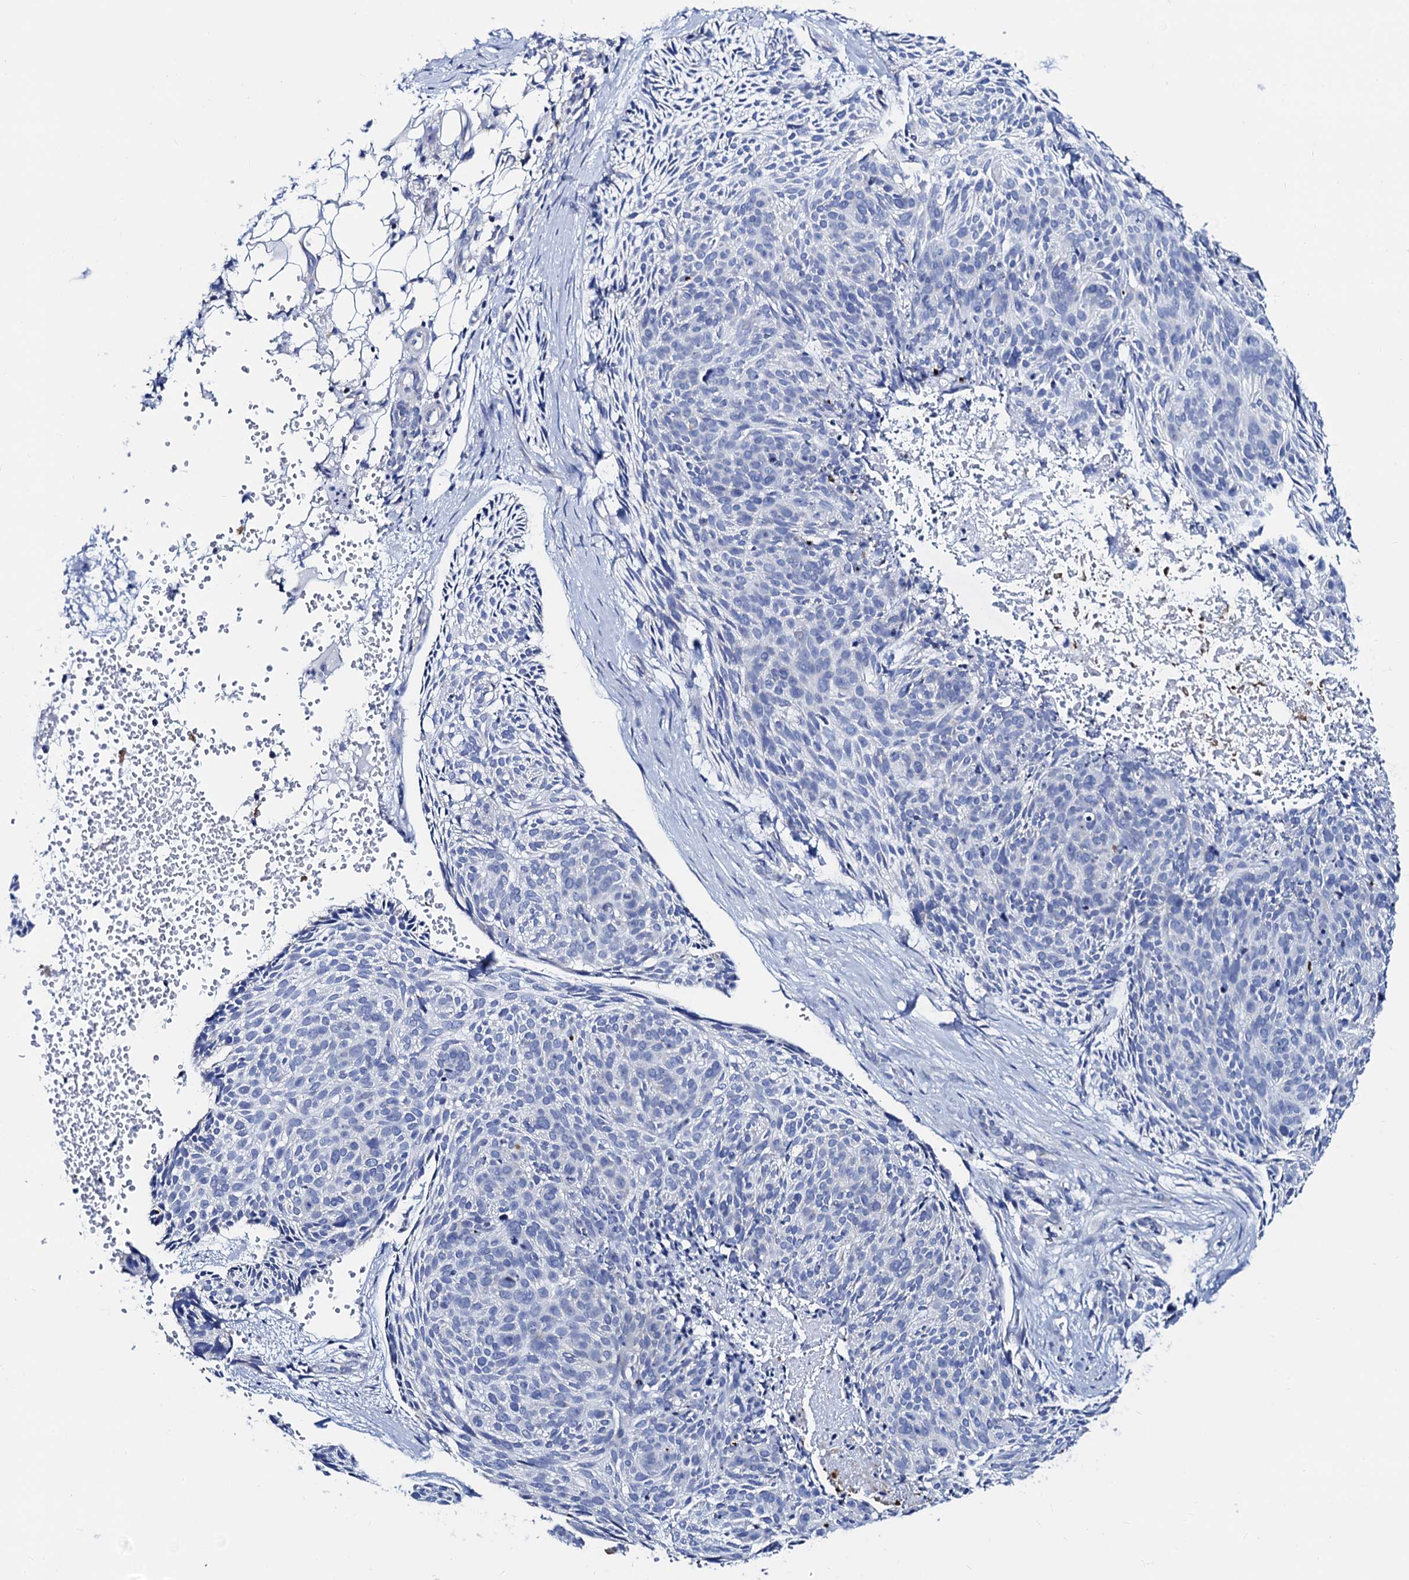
{"staining": {"intensity": "negative", "quantity": "none", "location": "none"}, "tissue": "skin cancer", "cell_type": "Tumor cells", "image_type": "cancer", "snomed": [{"axis": "morphology", "description": "Normal tissue, NOS"}, {"axis": "morphology", "description": "Basal cell carcinoma"}, {"axis": "topography", "description": "Skin"}], "caption": "Immunohistochemistry histopathology image of human skin cancer (basal cell carcinoma) stained for a protein (brown), which displays no positivity in tumor cells.", "gene": "ACADSB", "patient": {"sex": "male", "age": 66}}